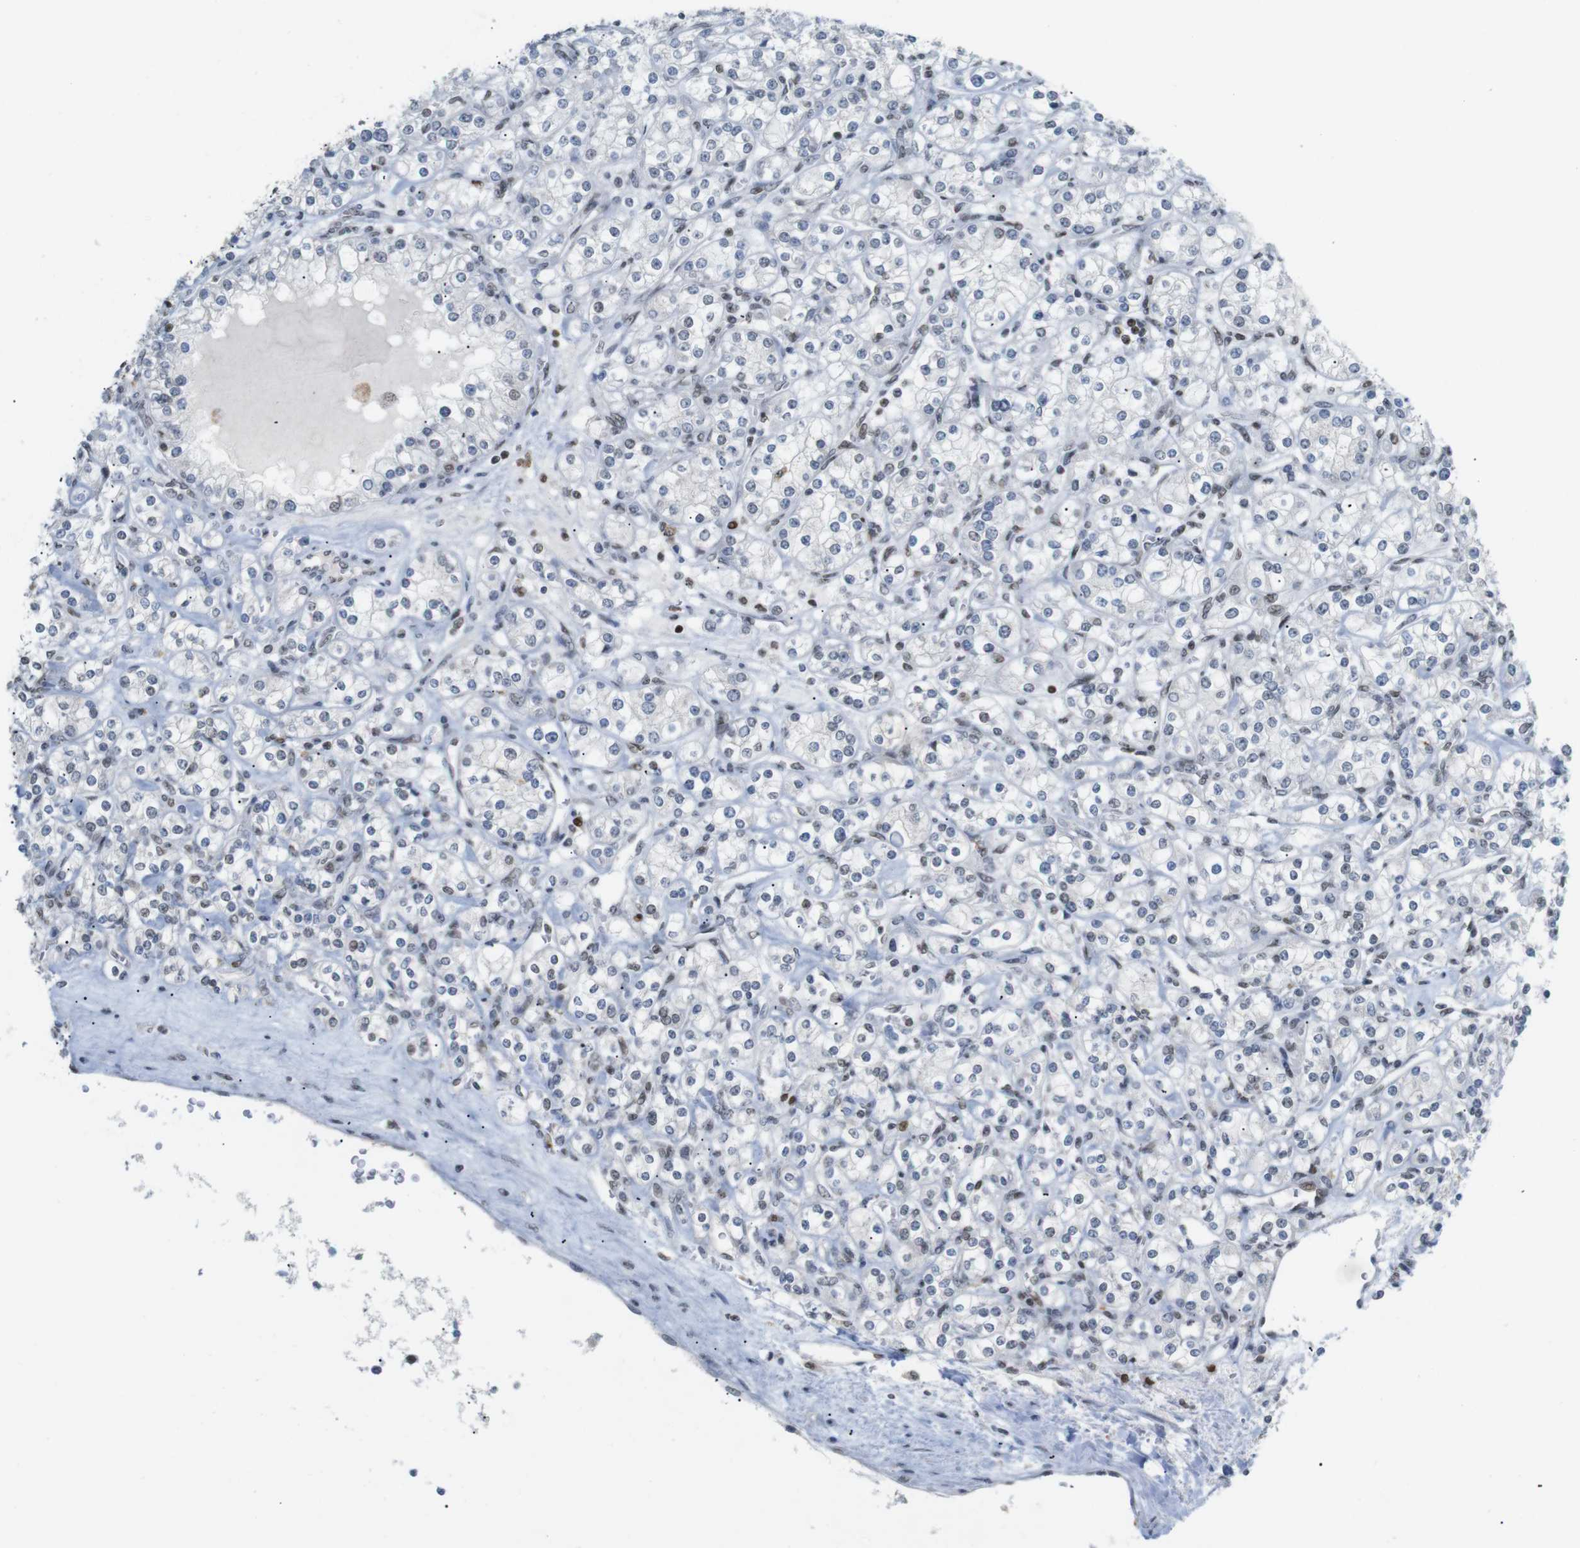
{"staining": {"intensity": "weak", "quantity": "<25%", "location": "nuclear"}, "tissue": "renal cancer", "cell_type": "Tumor cells", "image_type": "cancer", "snomed": [{"axis": "morphology", "description": "Adenocarcinoma, NOS"}, {"axis": "topography", "description": "Kidney"}], "caption": "Human adenocarcinoma (renal) stained for a protein using immunohistochemistry (IHC) shows no staining in tumor cells.", "gene": "RIOX2", "patient": {"sex": "male", "age": 77}}